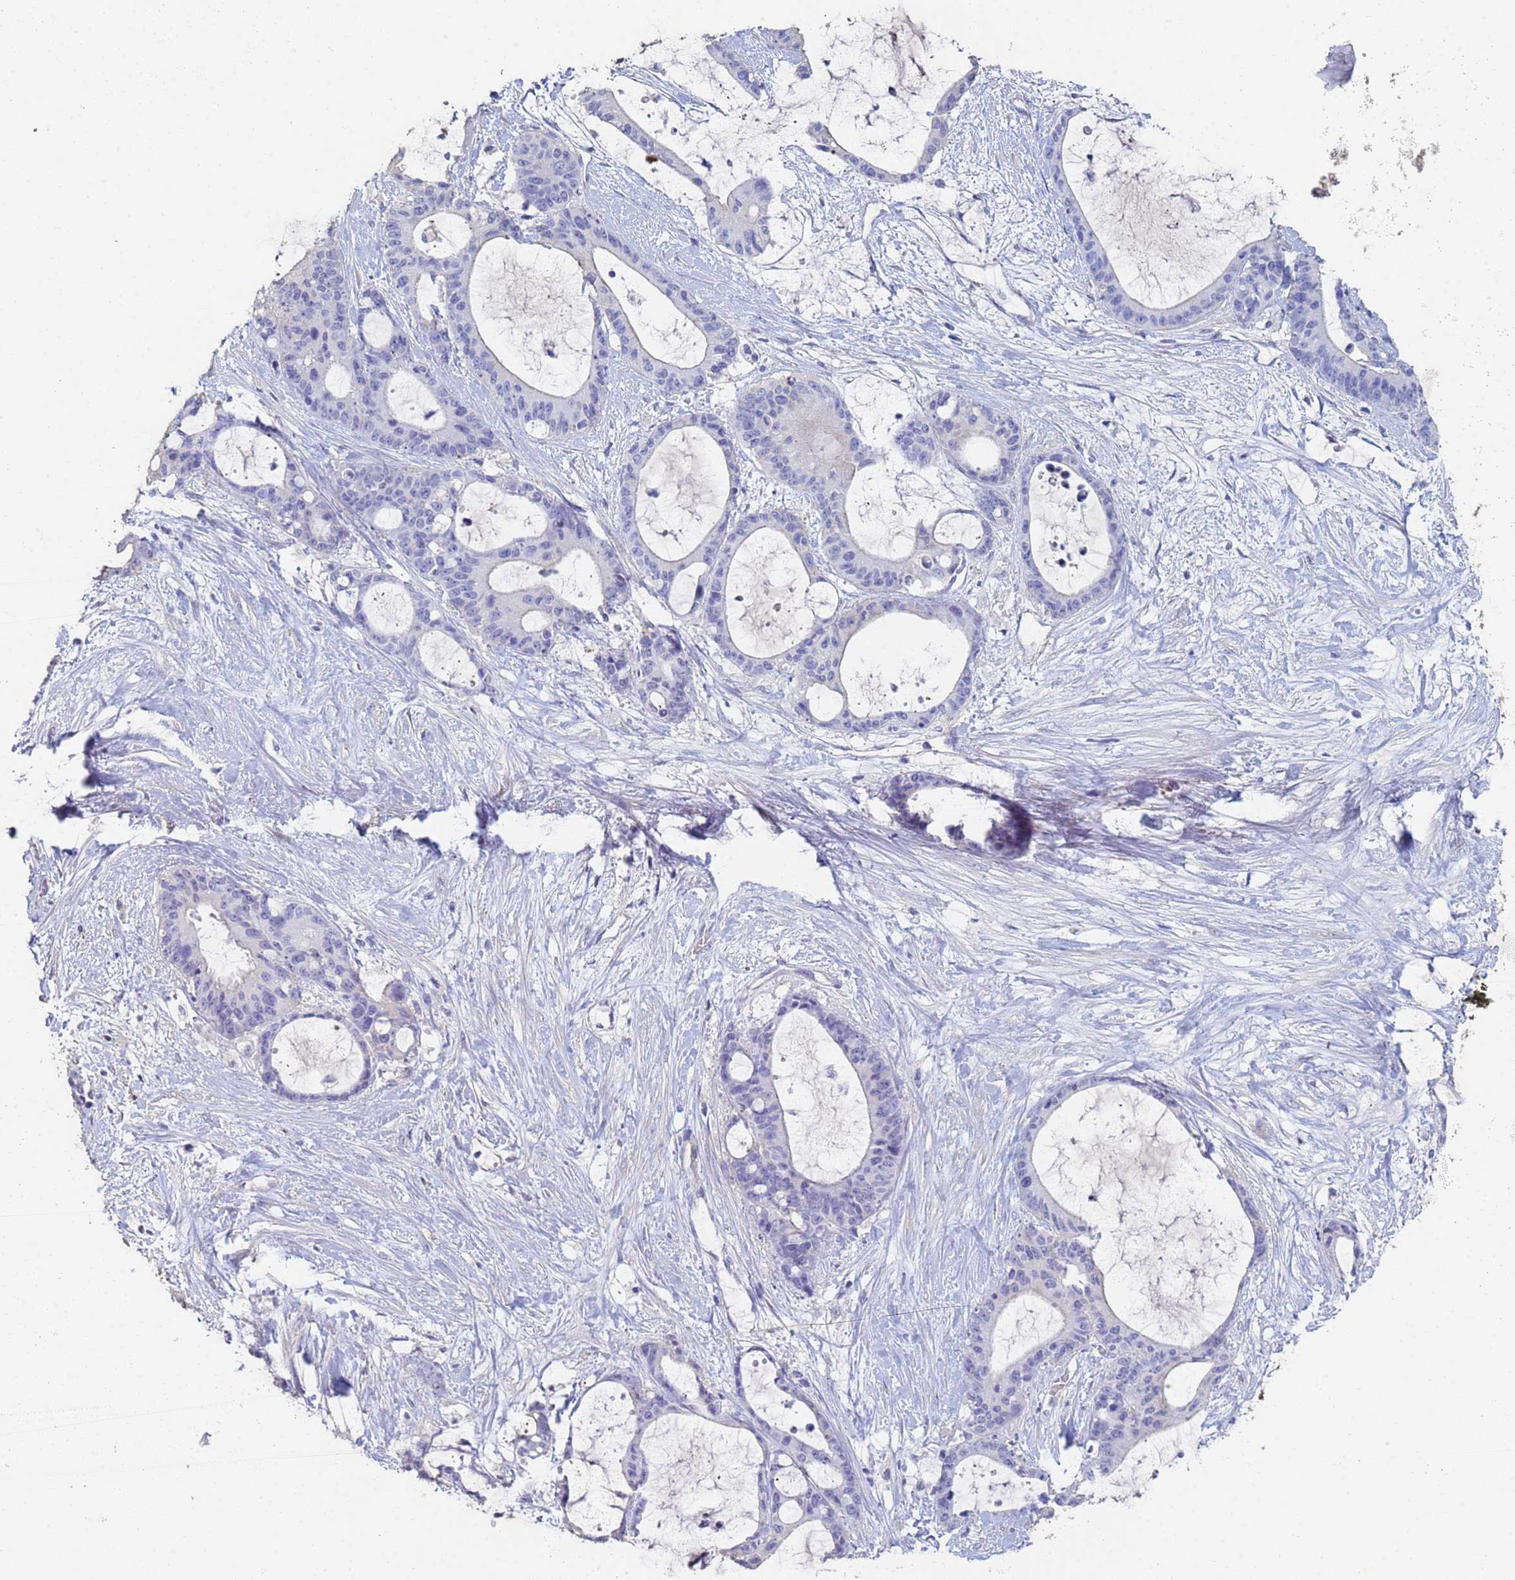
{"staining": {"intensity": "negative", "quantity": "none", "location": "none"}, "tissue": "liver cancer", "cell_type": "Tumor cells", "image_type": "cancer", "snomed": [{"axis": "morphology", "description": "Normal tissue, NOS"}, {"axis": "morphology", "description": "Cholangiocarcinoma"}, {"axis": "topography", "description": "Liver"}, {"axis": "topography", "description": "Peripheral nerve tissue"}], "caption": "Immunohistochemistry (IHC) image of cholangiocarcinoma (liver) stained for a protein (brown), which shows no expression in tumor cells.", "gene": "ABCA8", "patient": {"sex": "female", "age": 73}}